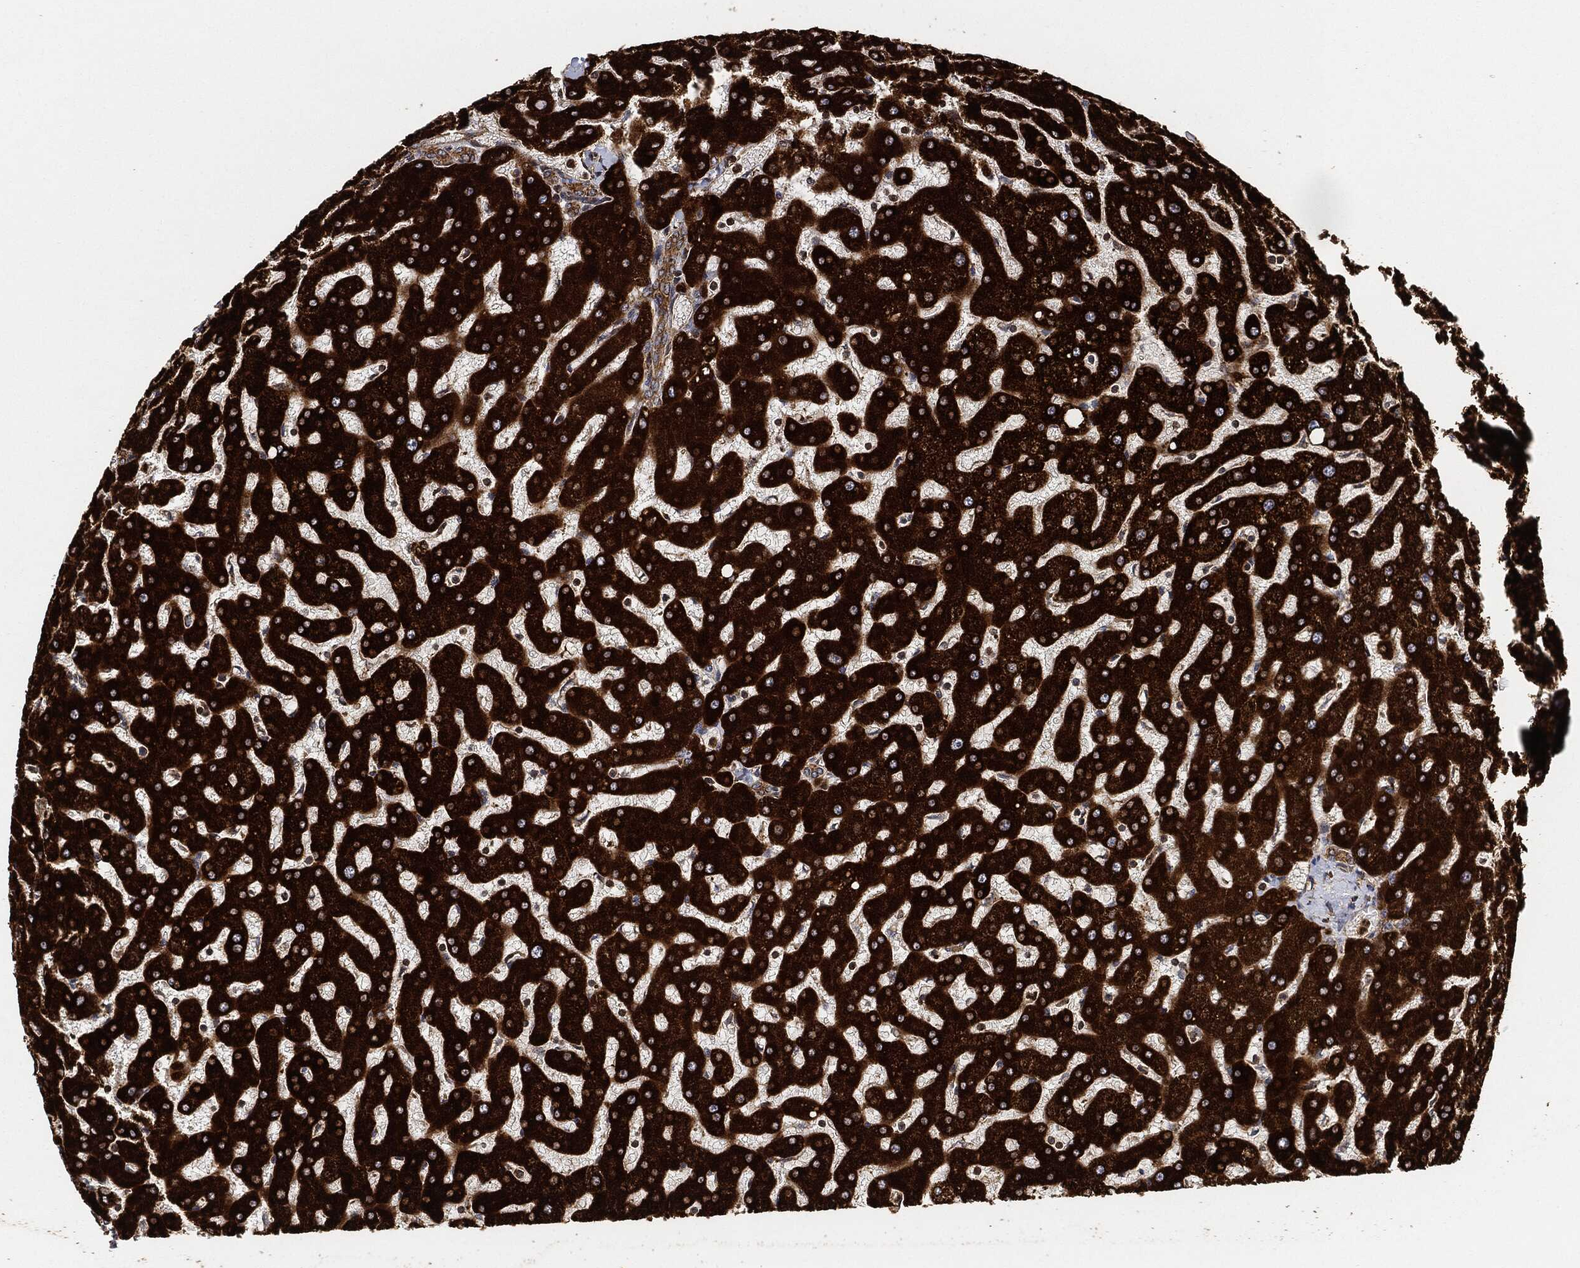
{"staining": {"intensity": "strong", "quantity": ">75%", "location": "cytoplasmic/membranous"}, "tissue": "liver", "cell_type": "Cholangiocytes", "image_type": "normal", "snomed": [{"axis": "morphology", "description": "Normal tissue, NOS"}, {"axis": "topography", "description": "Liver"}], "caption": "An image of human liver stained for a protein reveals strong cytoplasmic/membranous brown staining in cholangiocytes. Ihc stains the protein of interest in brown and the nuclei are stained blue.", "gene": "MAP3K3", "patient": {"sex": "female", "age": 50}}